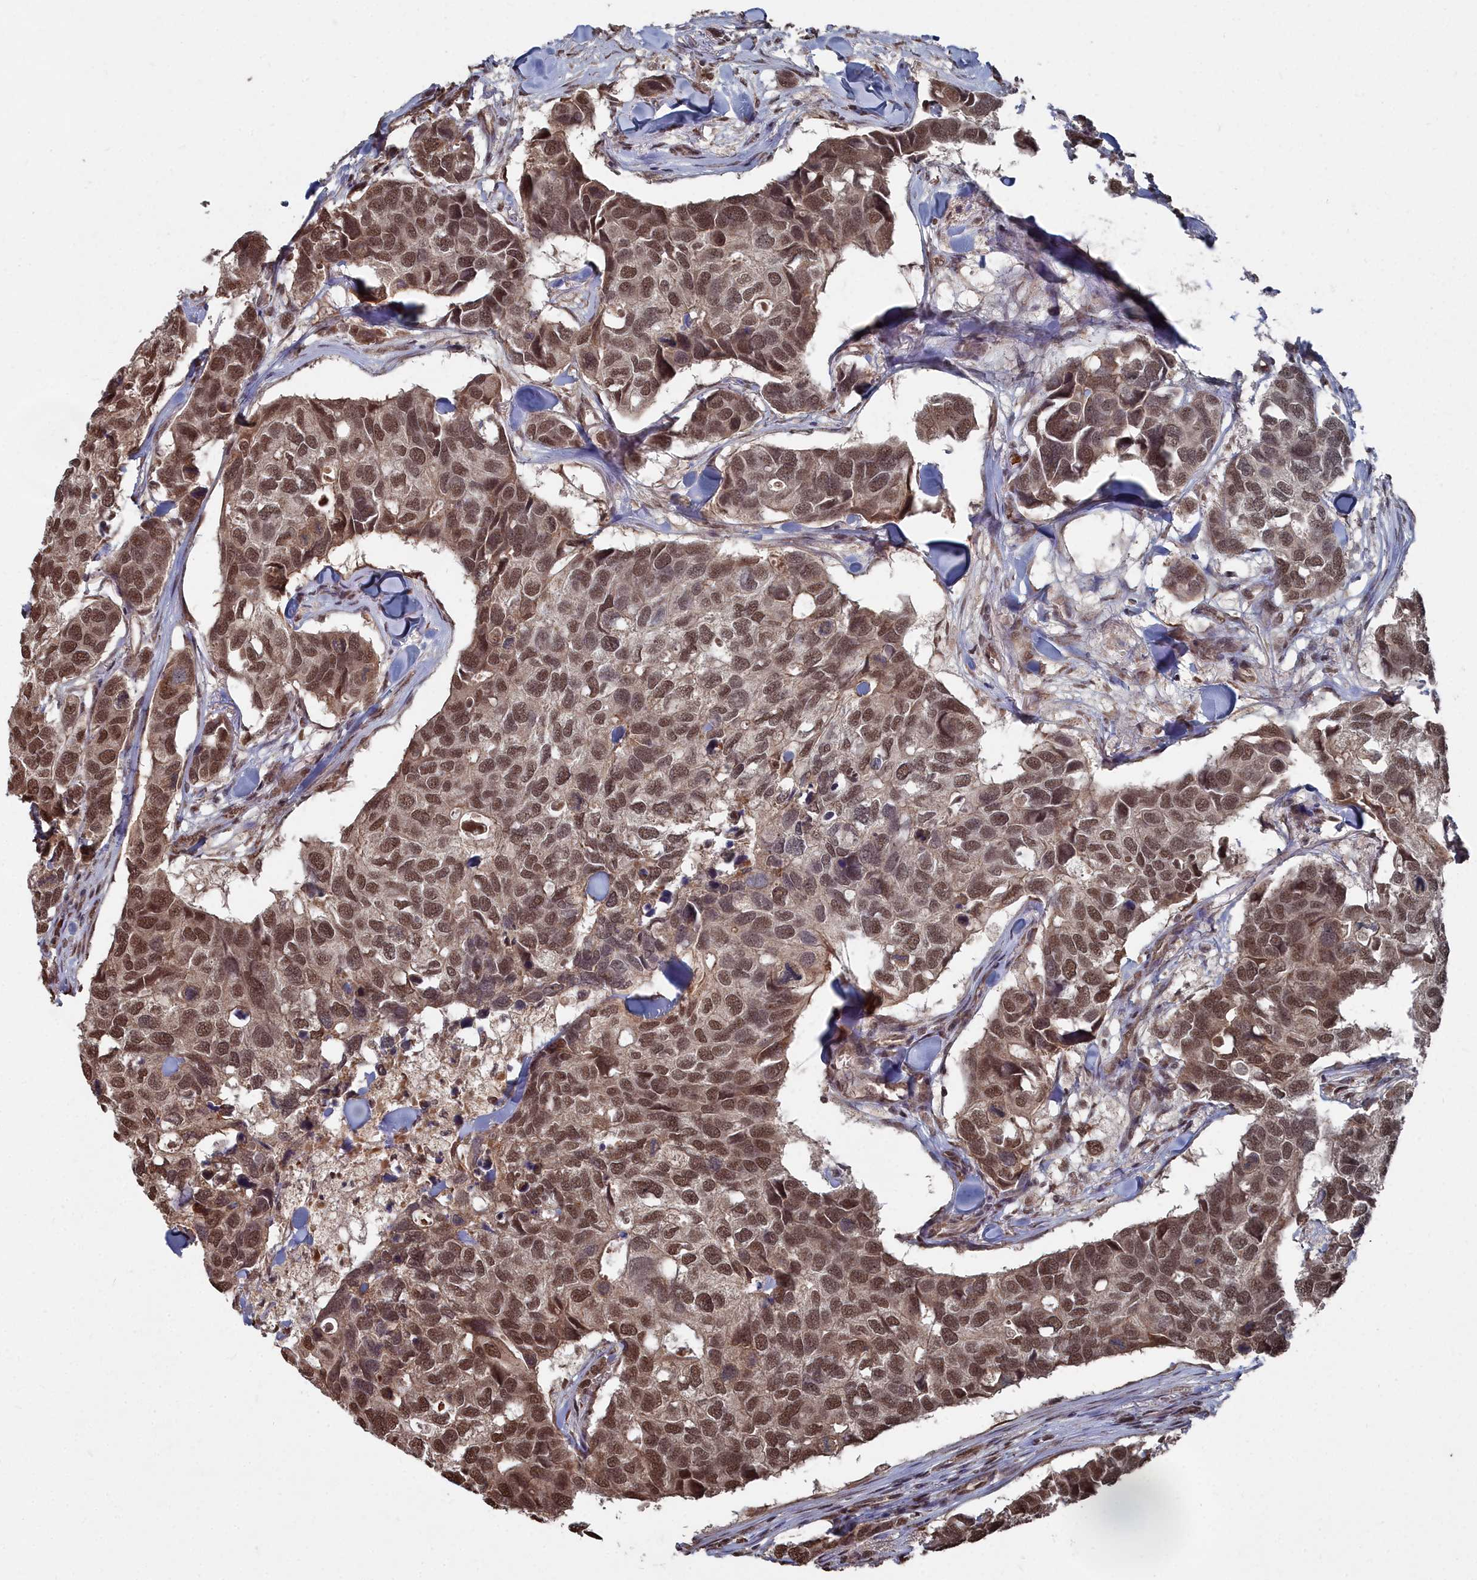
{"staining": {"intensity": "moderate", "quantity": ">75%", "location": "nuclear"}, "tissue": "breast cancer", "cell_type": "Tumor cells", "image_type": "cancer", "snomed": [{"axis": "morphology", "description": "Duct carcinoma"}, {"axis": "topography", "description": "Breast"}], "caption": "A brown stain labels moderate nuclear expression of a protein in invasive ductal carcinoma (breast) tumor cells.", "gene": "CCNP", "patient": {"sex": "female", "age": 83}}